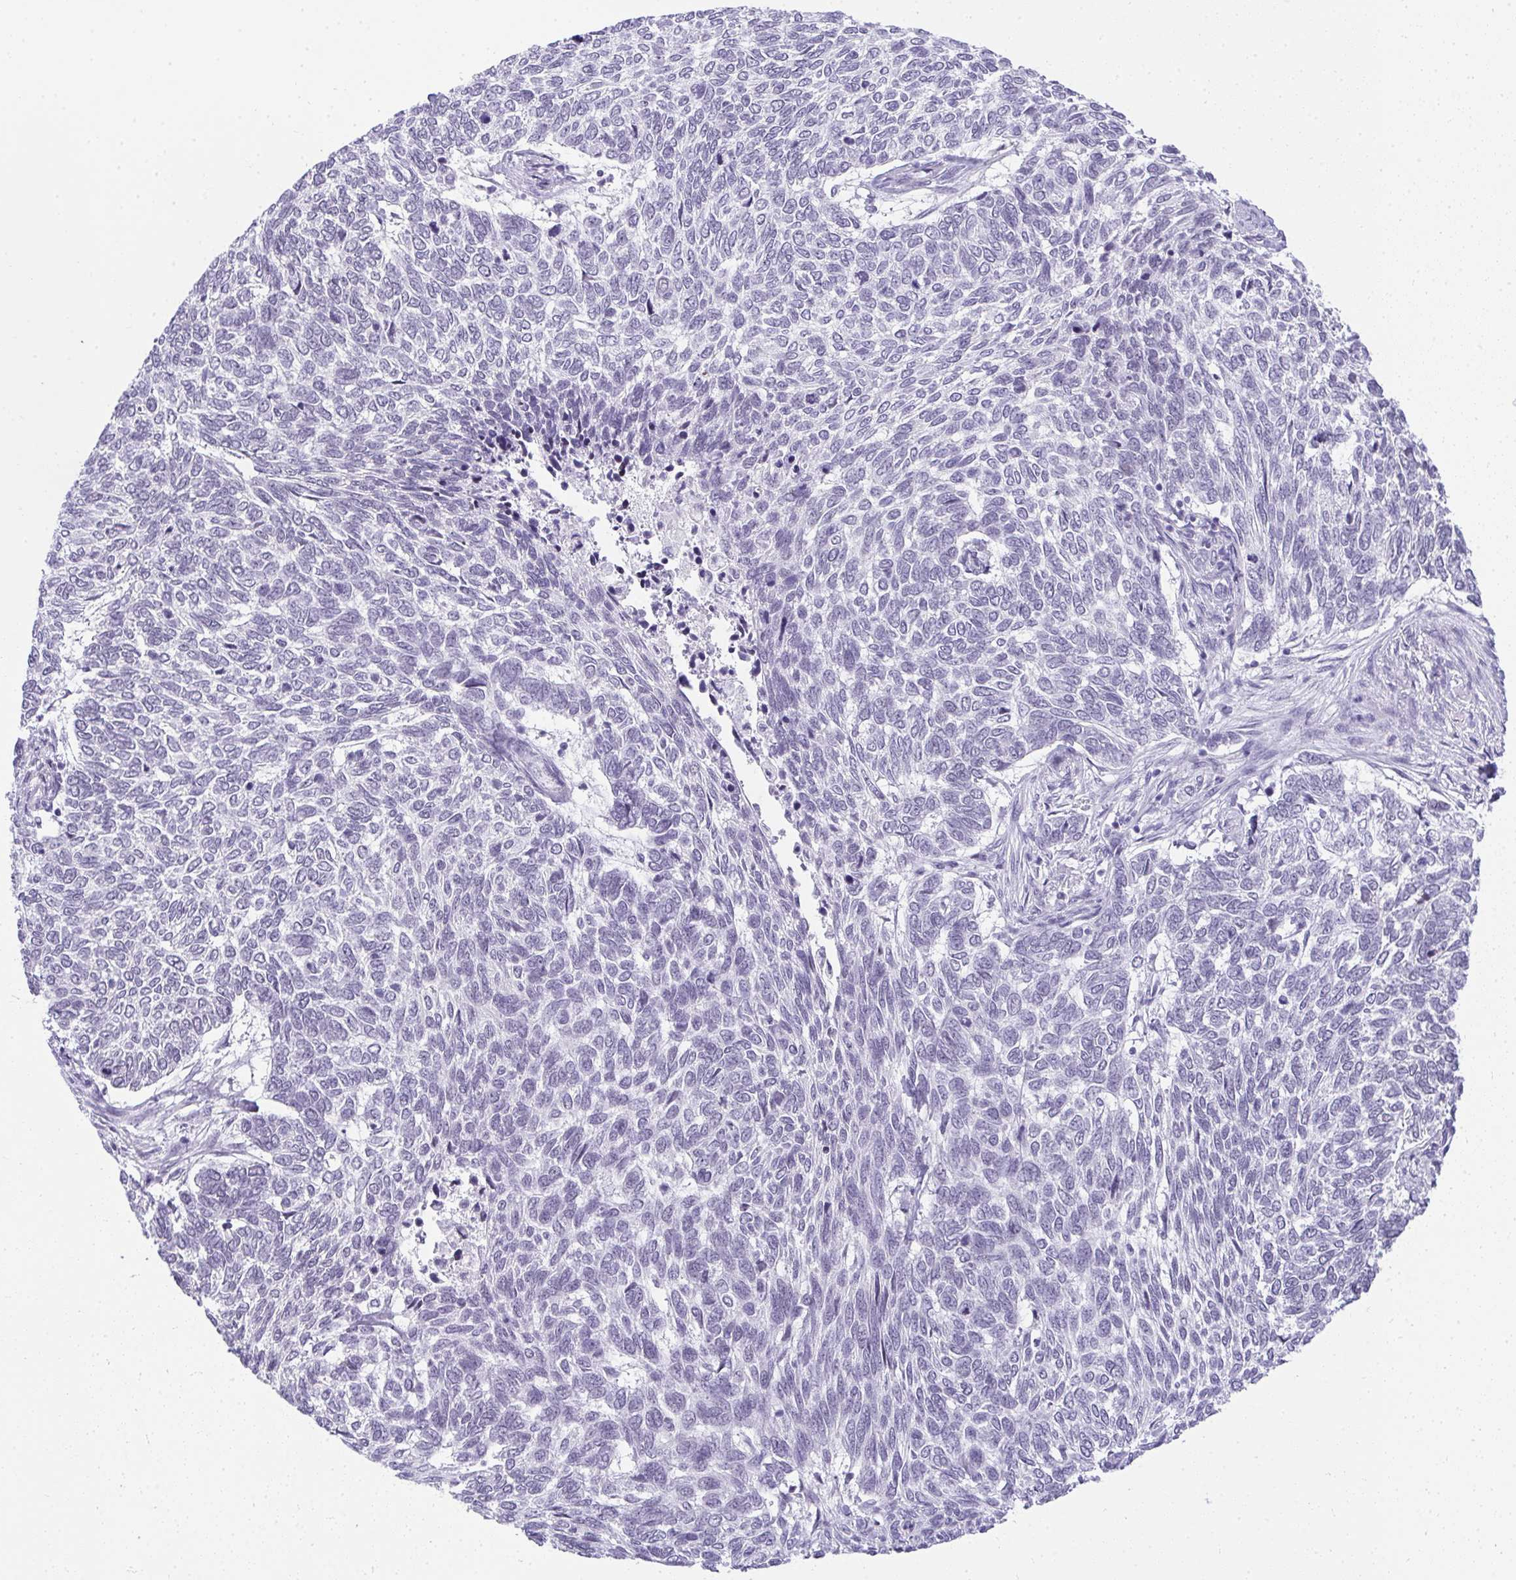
{"staining": {"intensity": "negative", "quantity": "none", "location": "none"}, "tissue": "skin cancer", "cell_type": "Tumor cells", "image_type": "cancer", "snomed": [{"axis": "morphology", "description": "Basal cell carcinoma"}, {"axis": "topography", "description": "Skin"}], "caption": "IHC histopathology image of neoplastic tissue: human skin cancer stained with DAB (3,3'-diaminobenzidine) displays no significant protein staining in tumor cells.", "gene": "PLA2G1B", "patient": {"sex": "female", "age": 65}}